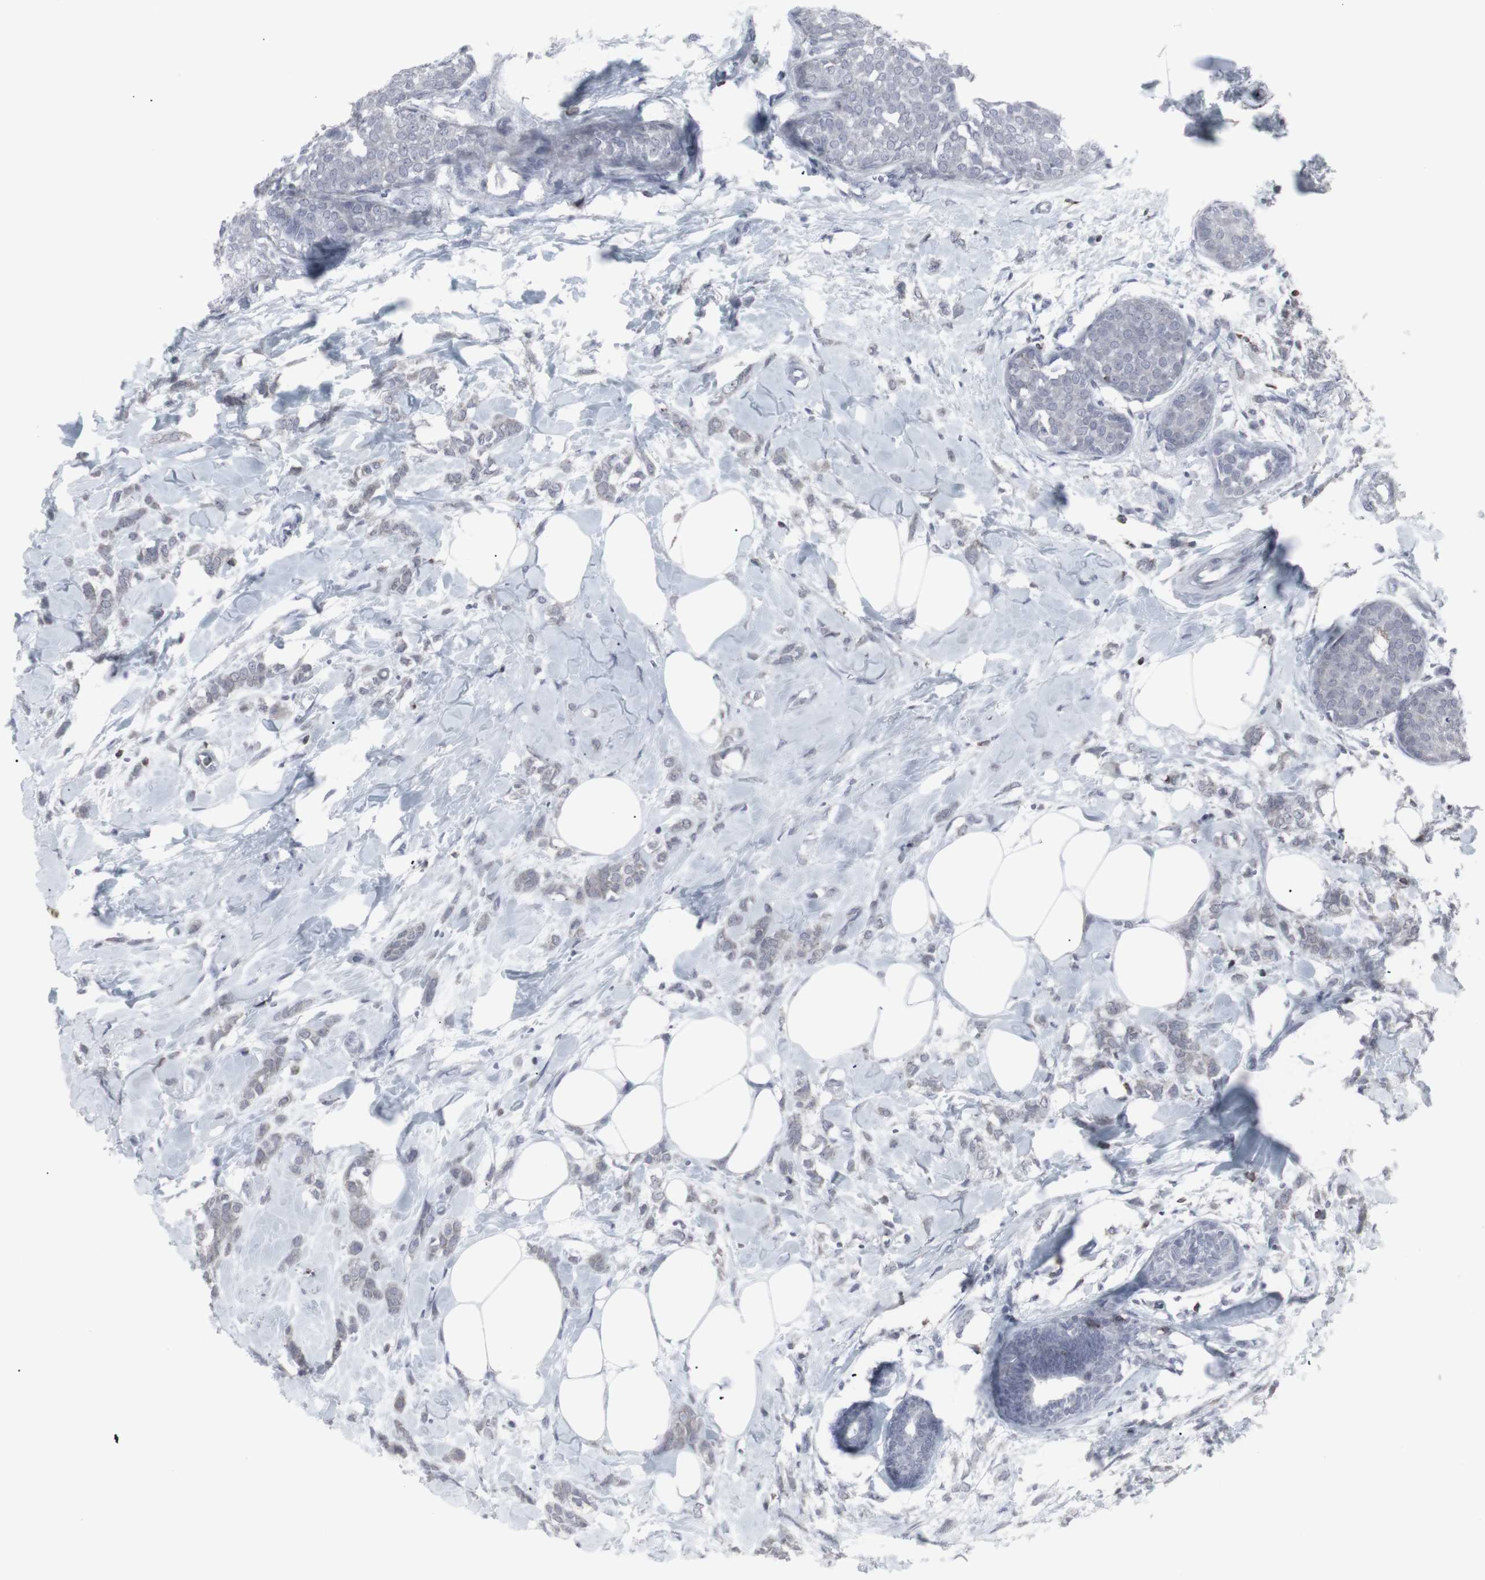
{"staining": {"intensity": "negative", "quantity": "none", "location": "none"}, "tissue": "breast cancer", "cell_type": "Tumor cells", "image_type": "cancer", "snomed": [{"axis": "morphology", "description": "Lobular carcinoma, in situ"}, {"axis": "morphology", "description": "Lobular carcinoma"}, {"axis": "topography", "description": "Breast"}], "caption": "This histopathology image is of lobular carcinoma in situ (breast) stained with immunohistochemistry to label a protein in brown with the nuclei are counter-stained blue. There is no positivity in tumor cells.", "gene": "APOBEC2", "patient": {"sex": "female", "age": 41}}